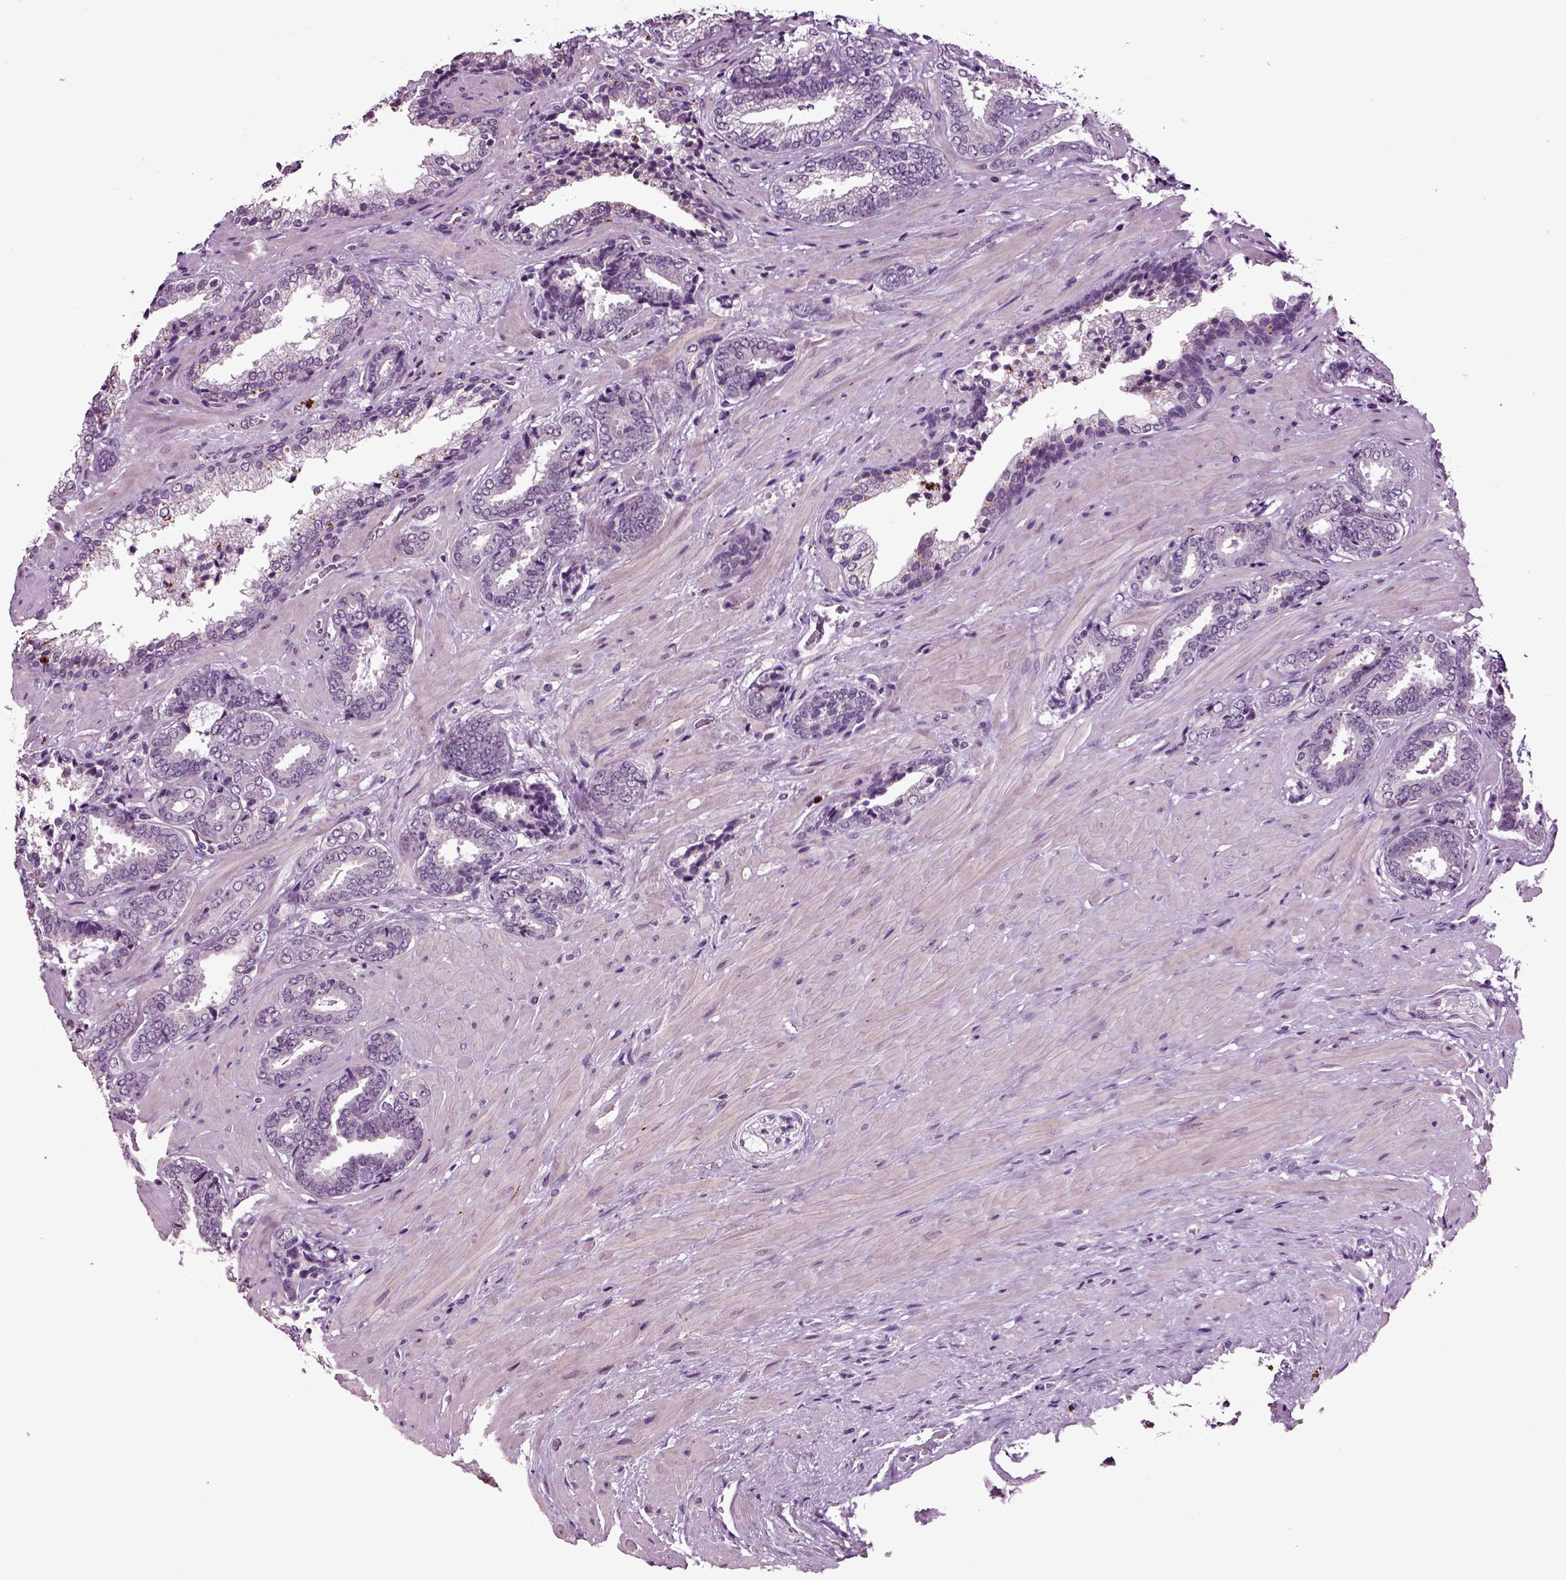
{"staining": {"intensity": "negative", "quantity": "none", "location": "none"}, "tissue": "prostate cancer", "cell_type": "Tumor cells", "image_type": "cancer", "snomed": [{"axis": "morphology", "description": "Adenocarcinoma, Low grade"}, {"axis": "topography", "description": "Prostate"}], "caption": "Tumor cells show no significant expression in low-grade adenocarcinoma (prostate). (Brightfield microscopy of DAB IHC at high magnification).", "gene": "CRHR1", "patient": {"sex": "male", "age": 61}}